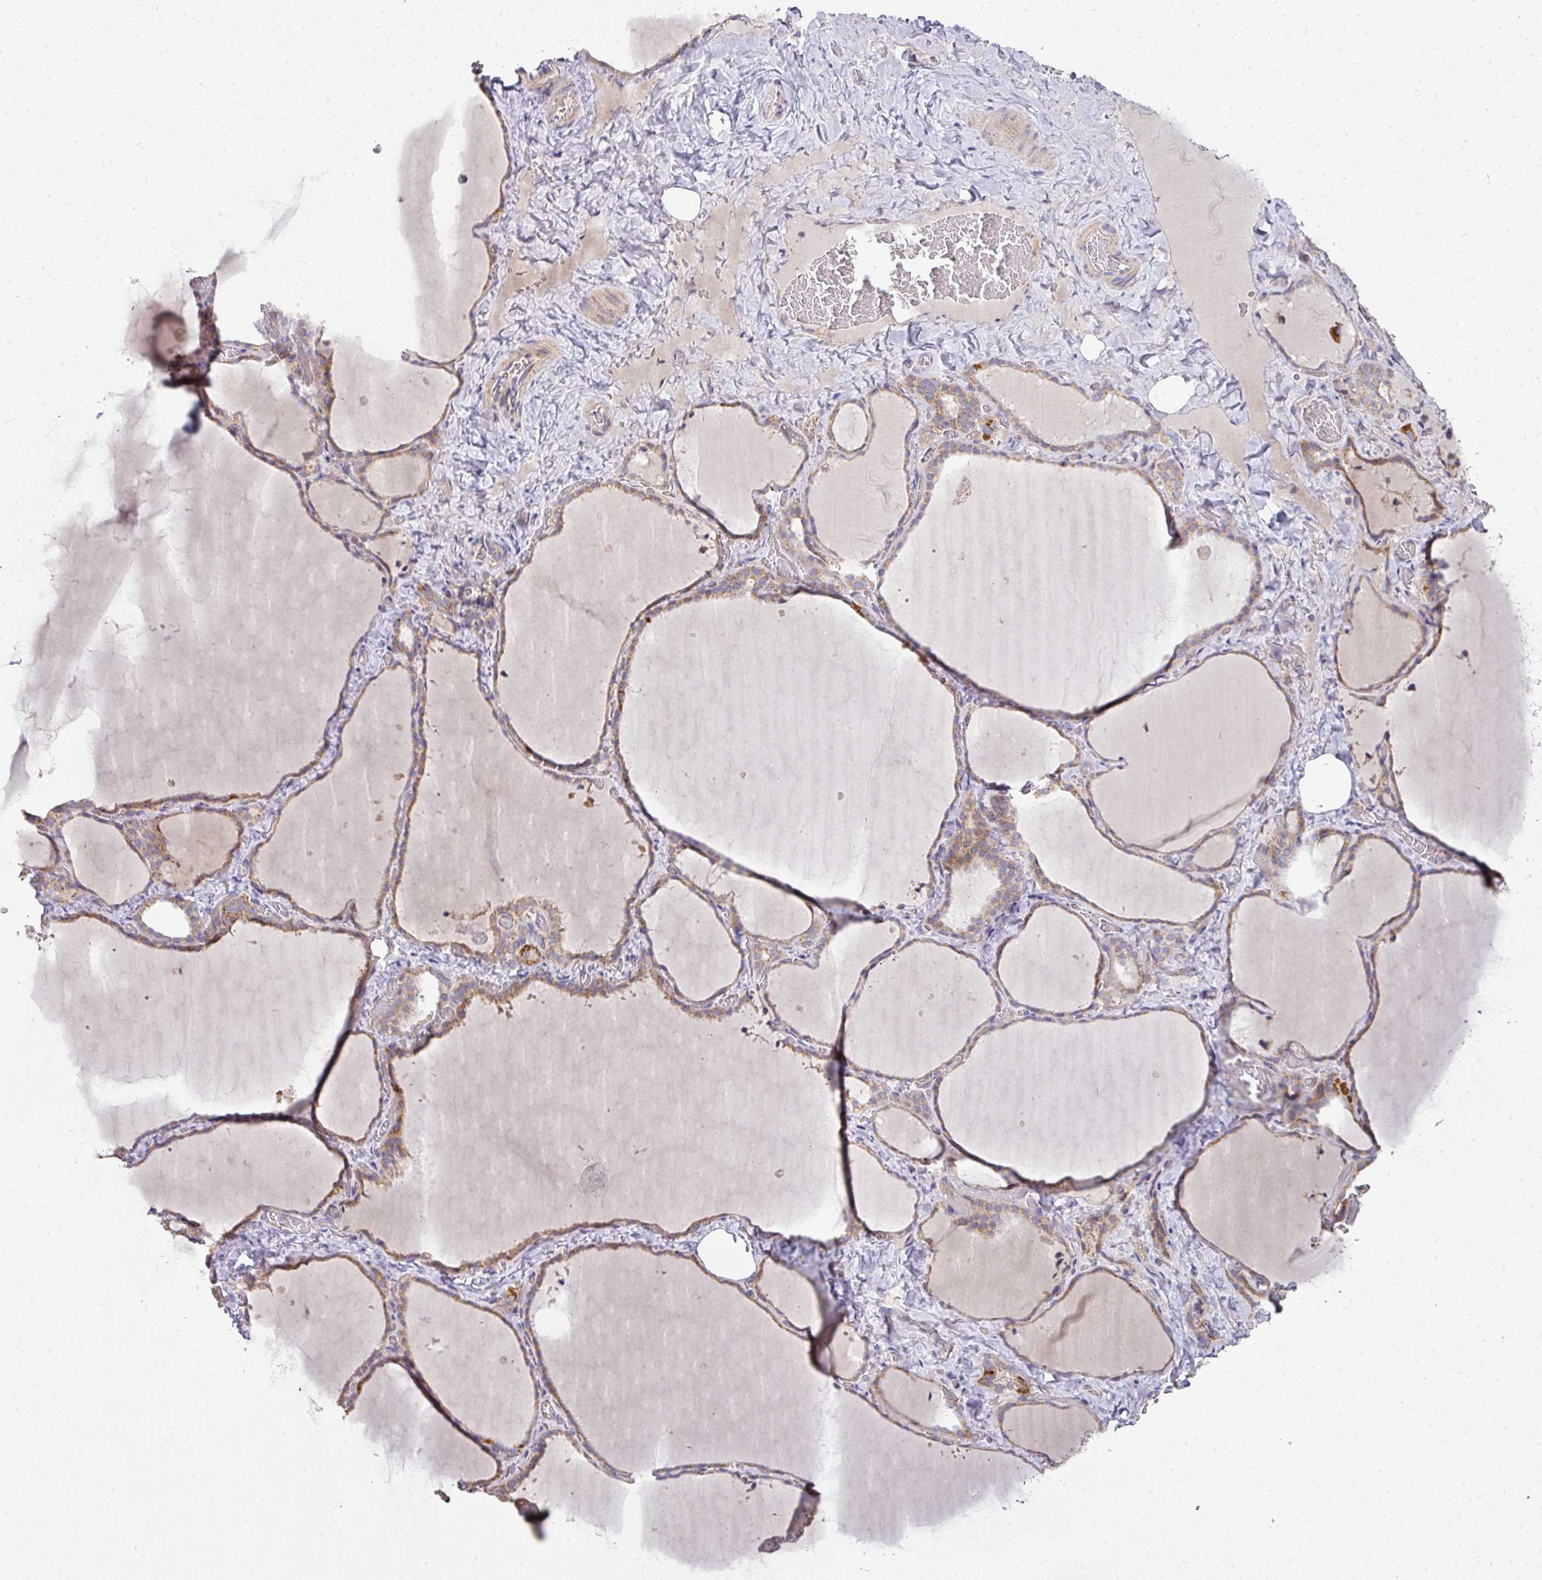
{"staining": {"intensity": "moderate", "quantity": ">75%", "location": "cytoplasmic/membranous"}, "tissue": "thyroid gland", "cell_type": "Glandular cells", "image_type": "normal", "snomed": [{"axis": "morphology", "description": "Normal tissue, NOS"}, {"axis": "topography", "description": "Thyroid gland"}], "caption": "Glandular cells exhibit medium levels of moderate cytoplasmic/membranous positivity in about >75% of cells in benign human thyroid gland.", "gene": "STK35", "patient": {"sex": "female", "age": 22}}